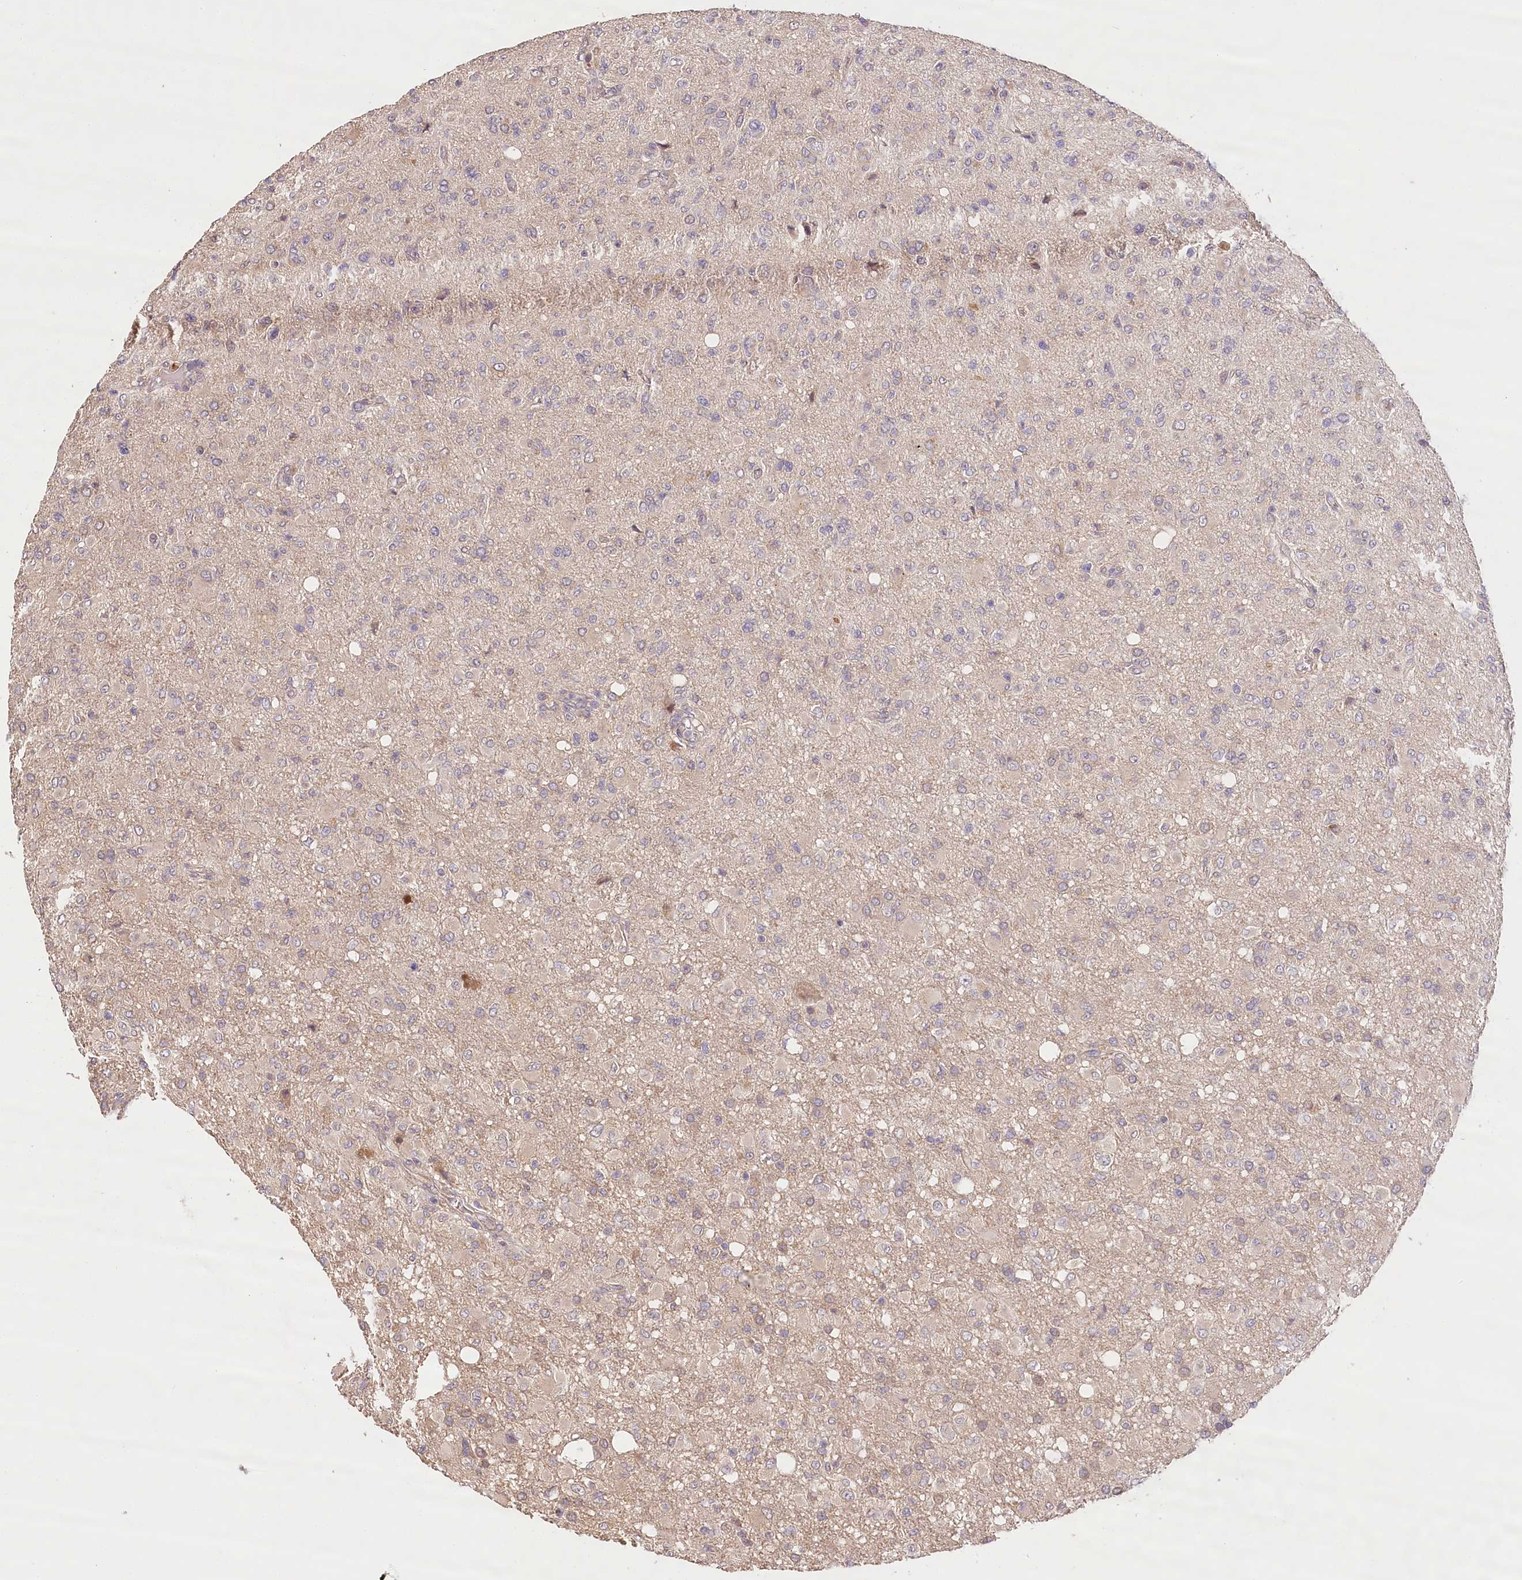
{"staining": {"intensity": "negative", "quantity": "none", "location": "none"}, "tissue": "glioma", "cell_type": "Tumor cells", "image_type": "cancer", "snomed": [{"axis": "morphology", "description": "Glioma, malignant, High grade"}, {"axis": "topography", "description": "Brain"}], "caption": "Tumor cells are negative for protein expression in human glioma.", "gene": "LSS", "patient": {"sex": "female", "age": 57}}